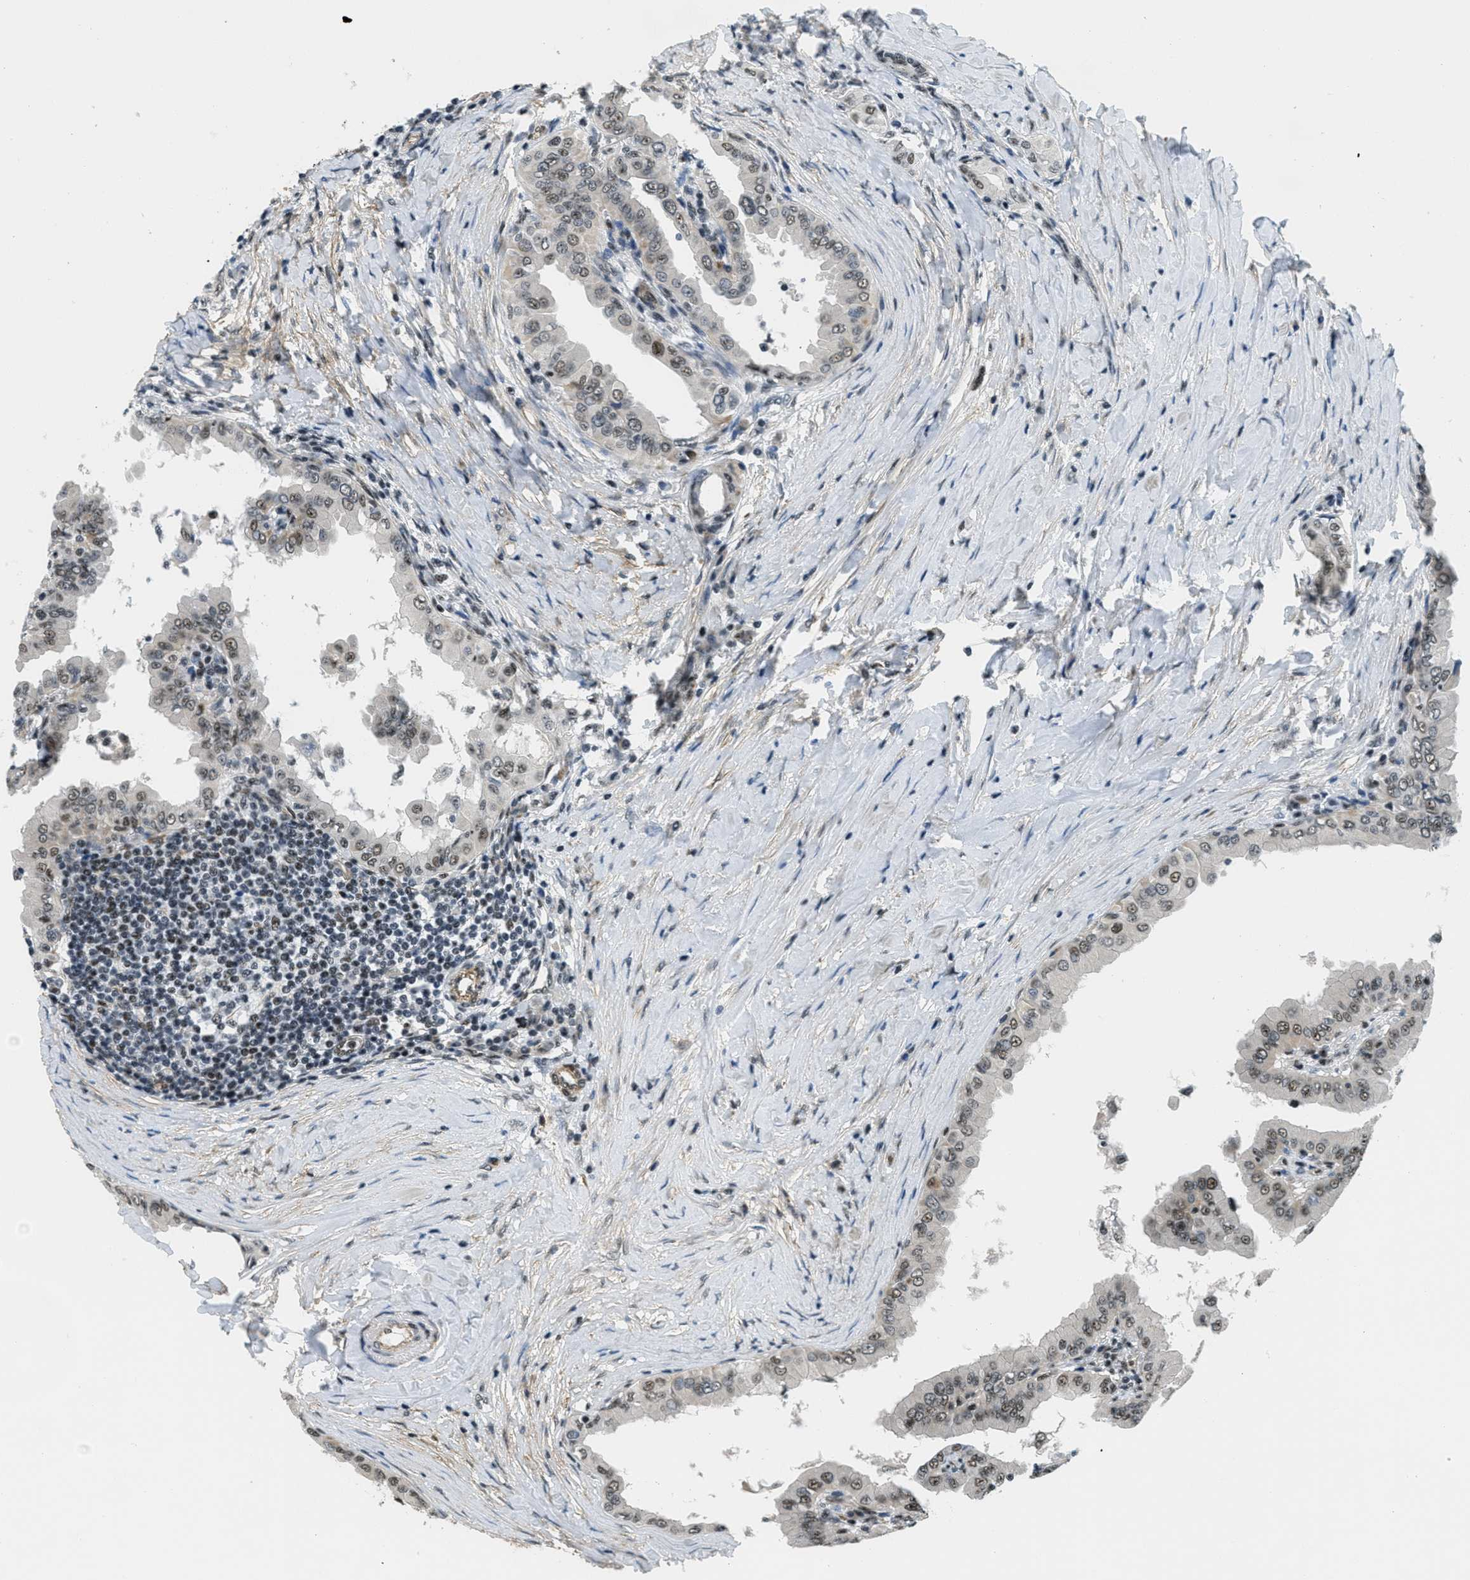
{"staining": {"intensity": "moderate", "quantity": "25%-75%", "location": "nuclear"}, "tissue": "thyroid cancer", "cell_type": "Tumor cells", "image_type": "cancer", "snomed": [{"axis": "morphology", "description": "Papillary adenocarcinoma, NOS"}, {"axis": "topography", "description": "Thyroid gland"}], "caption": "Tumor cells exhibit medium levels of moderate nuclear positivity in approximately 25%-75% of cells in human papillary adenocarcinoma (thyroid). (IHC, brightfield microscopy, high magnification).", "gene": "CFAP36", "patient": {"sex": "male", "age": 33}}